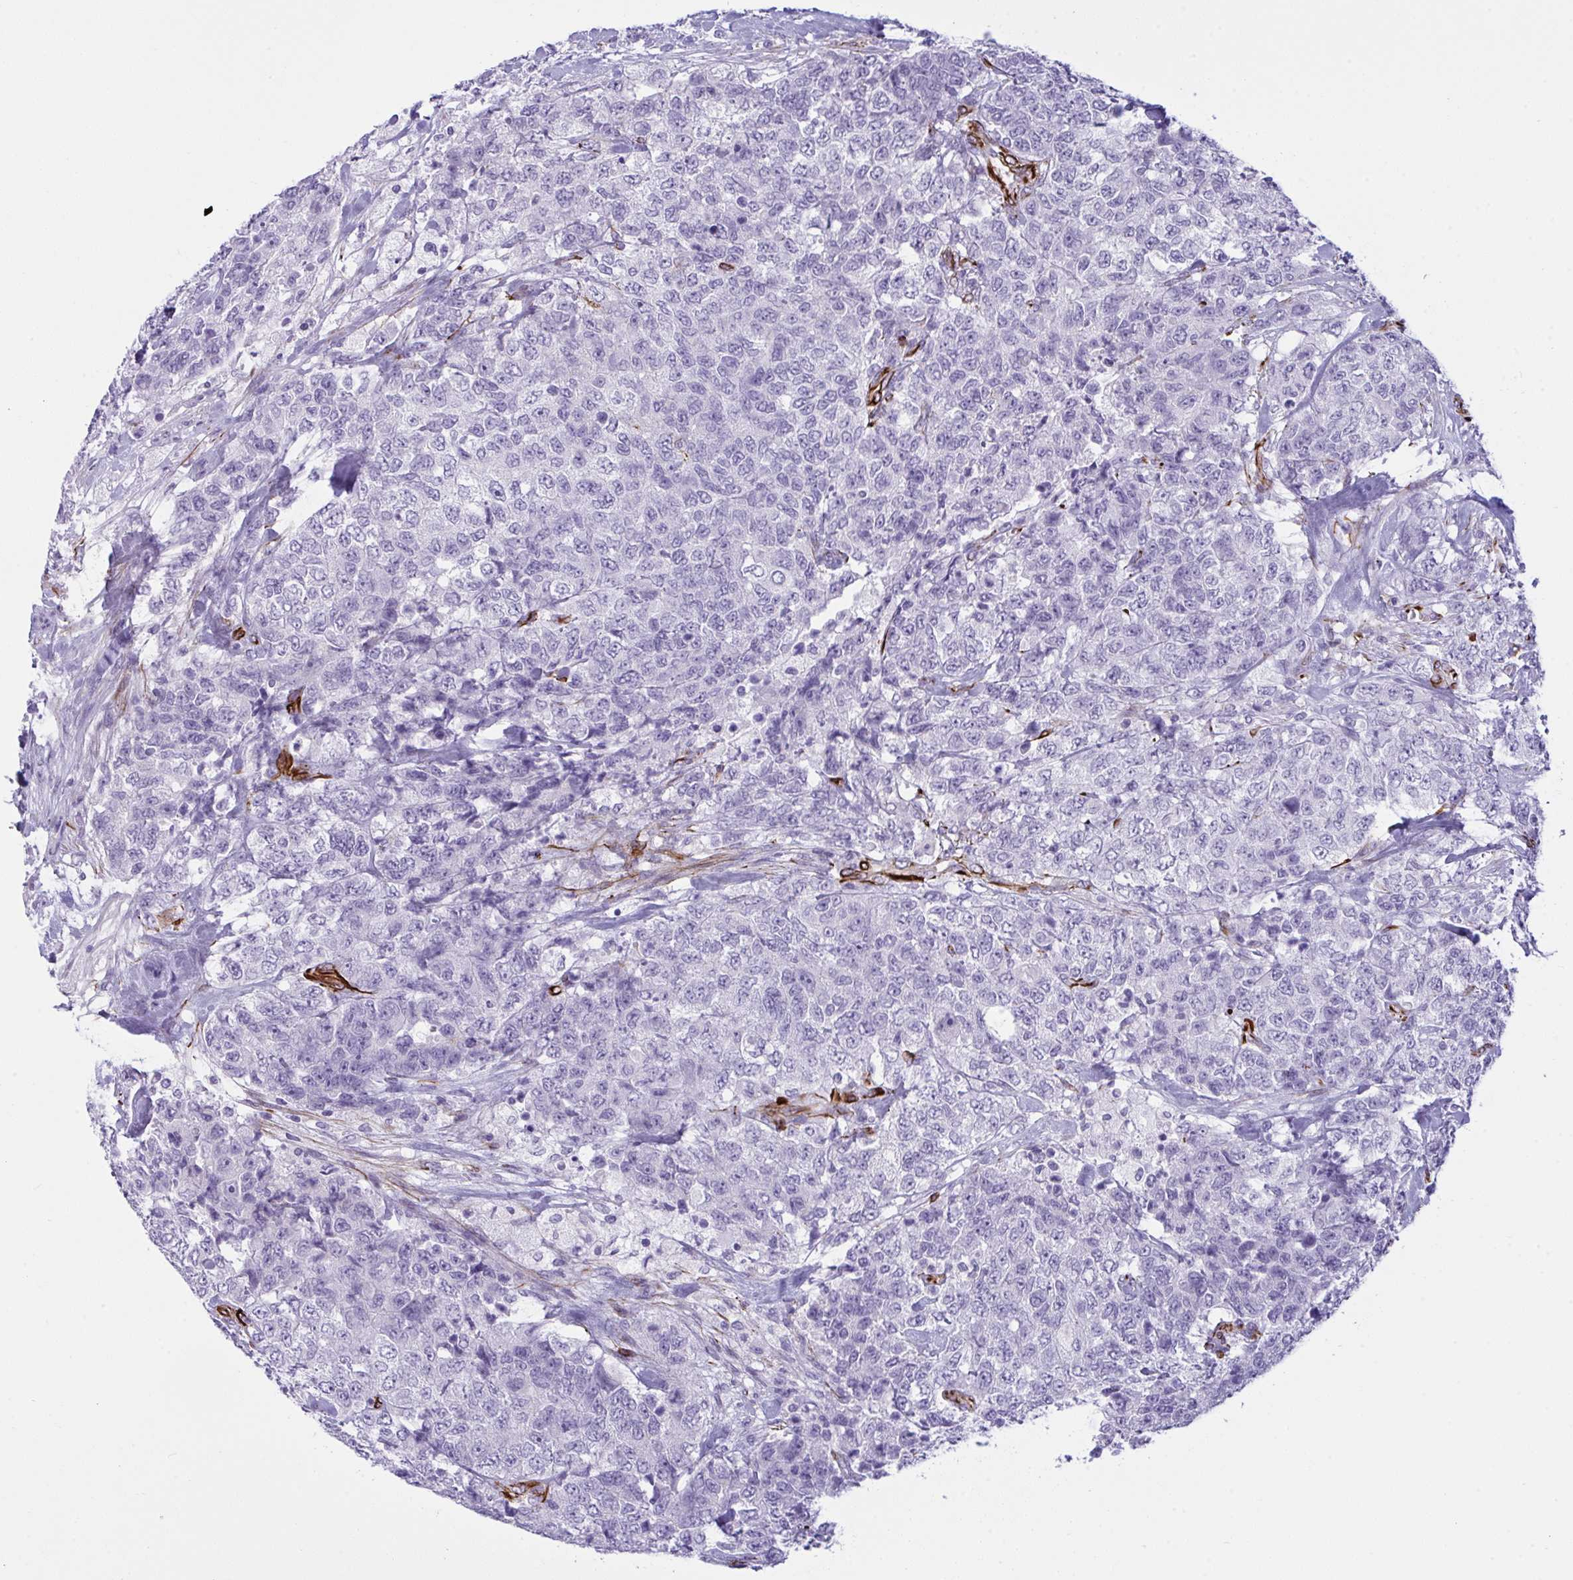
{"staining": {"intensity": "negative", "quantity": "none", "location": "none"}, "tissue": "urothelial cancer", "cell_type": "Tumor cells", "image_type": "cancer", "snomed": [{"axis": "morphology", "description": "Urothelial carcinoma, High grade"}, {"axis": "topography", "description": "Urinary bladder"}], "caption": "Image shows no protein expression in tumor cells of high-grade urothelial carcinoma tissue.", "gene": "SLC35B1", "patient": {"sex": "female", "age": 78}}